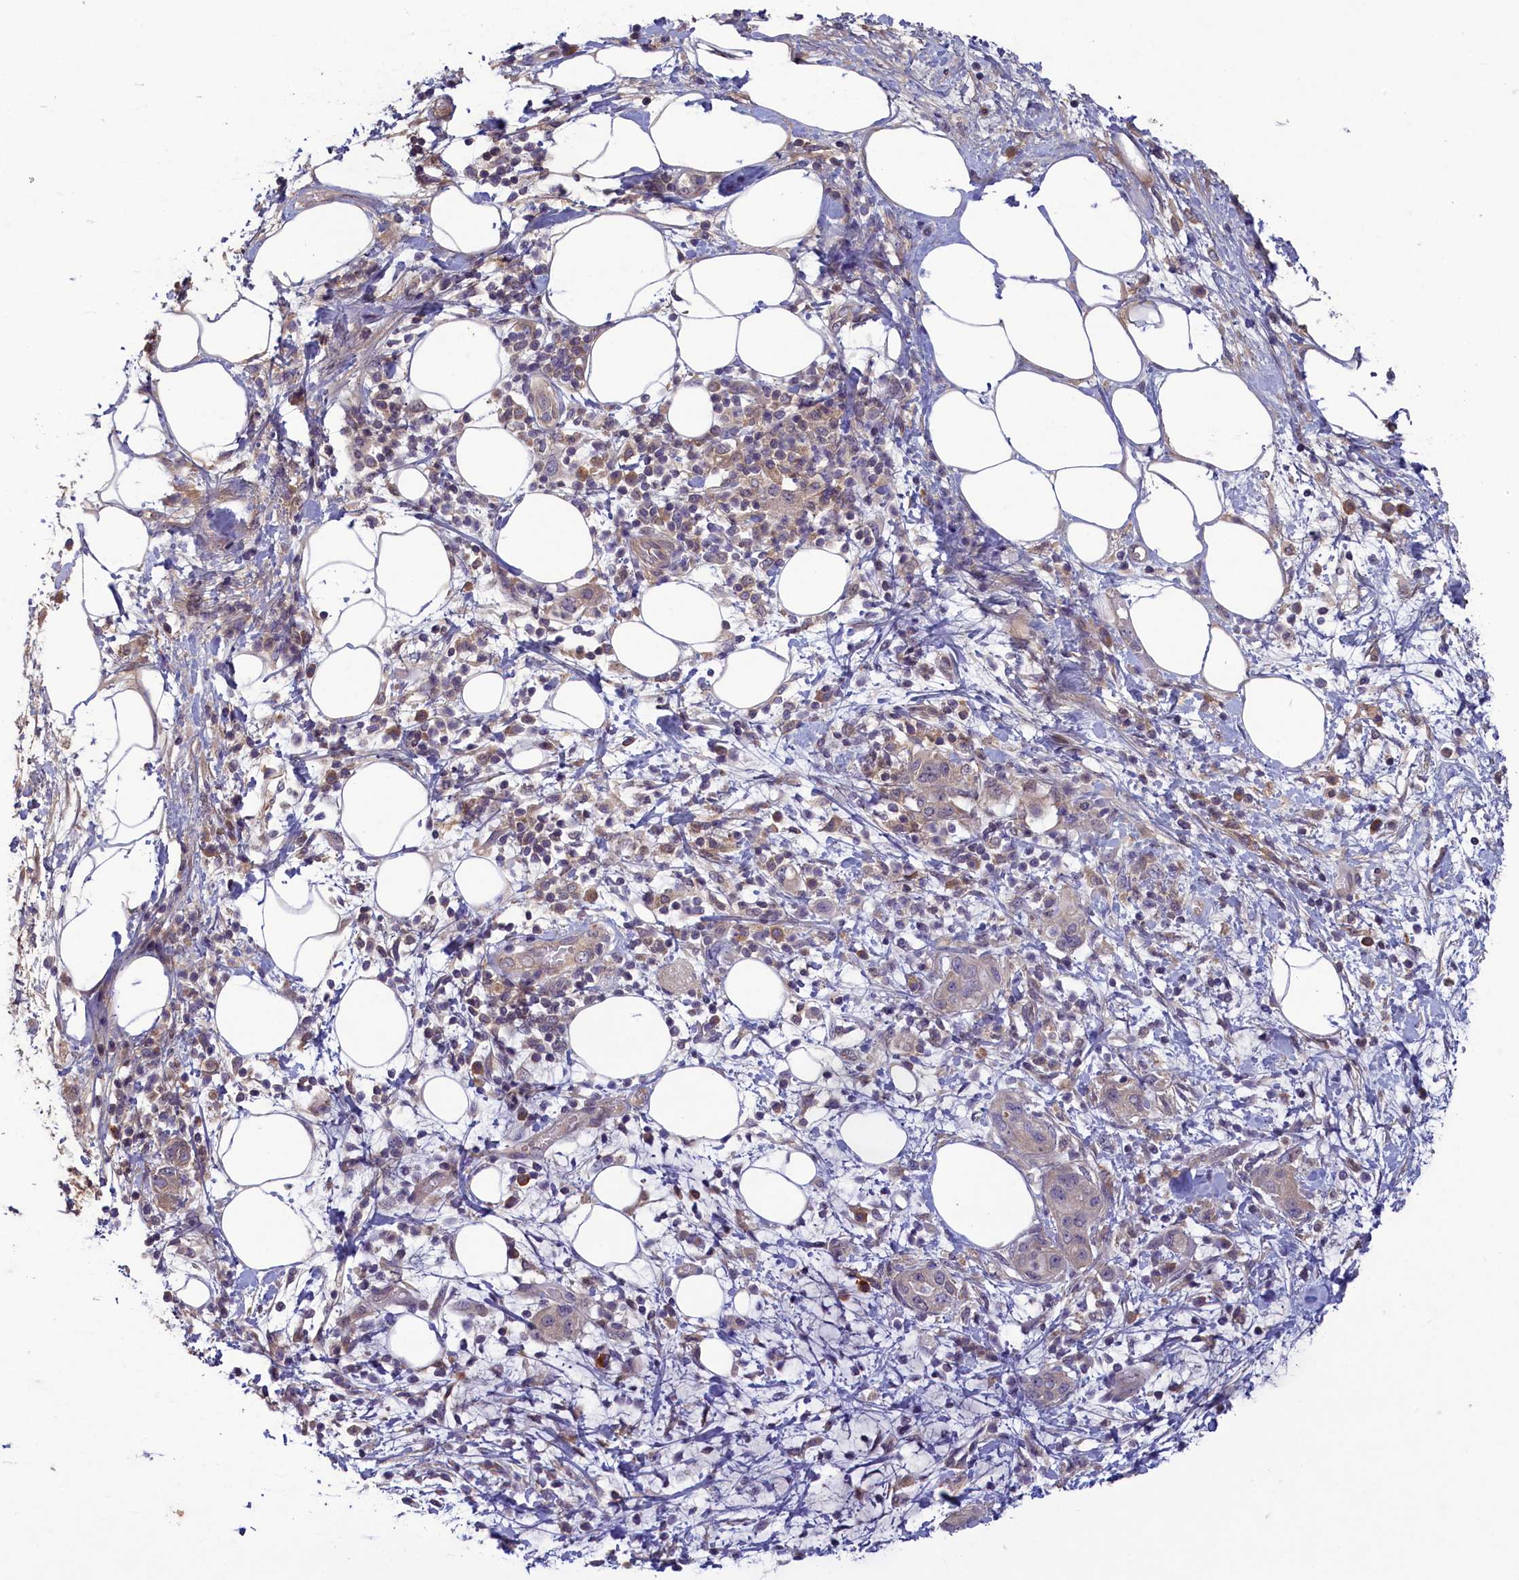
{"staining": {"intensity": "weak", "quantity": "<25%", "location": "cytoplasmic/membranous"}, "tissue": "pancreatic cancer", "cell_type": "Tumor cells", "image_type": "cancer", "snomed": [{"axis": "morphology", "description": "Adenocarcinoma, NOS"}, {"axis": "topography", "description": "Pancreas"}], "caption": "Human adenocarcinoma (pancreatic) stained for a protein using immunohistochemistry (IHC) shows no staining in tumor cells.", "gene": "NUBP1", "patient": {"sex": "female", "age": 73}}